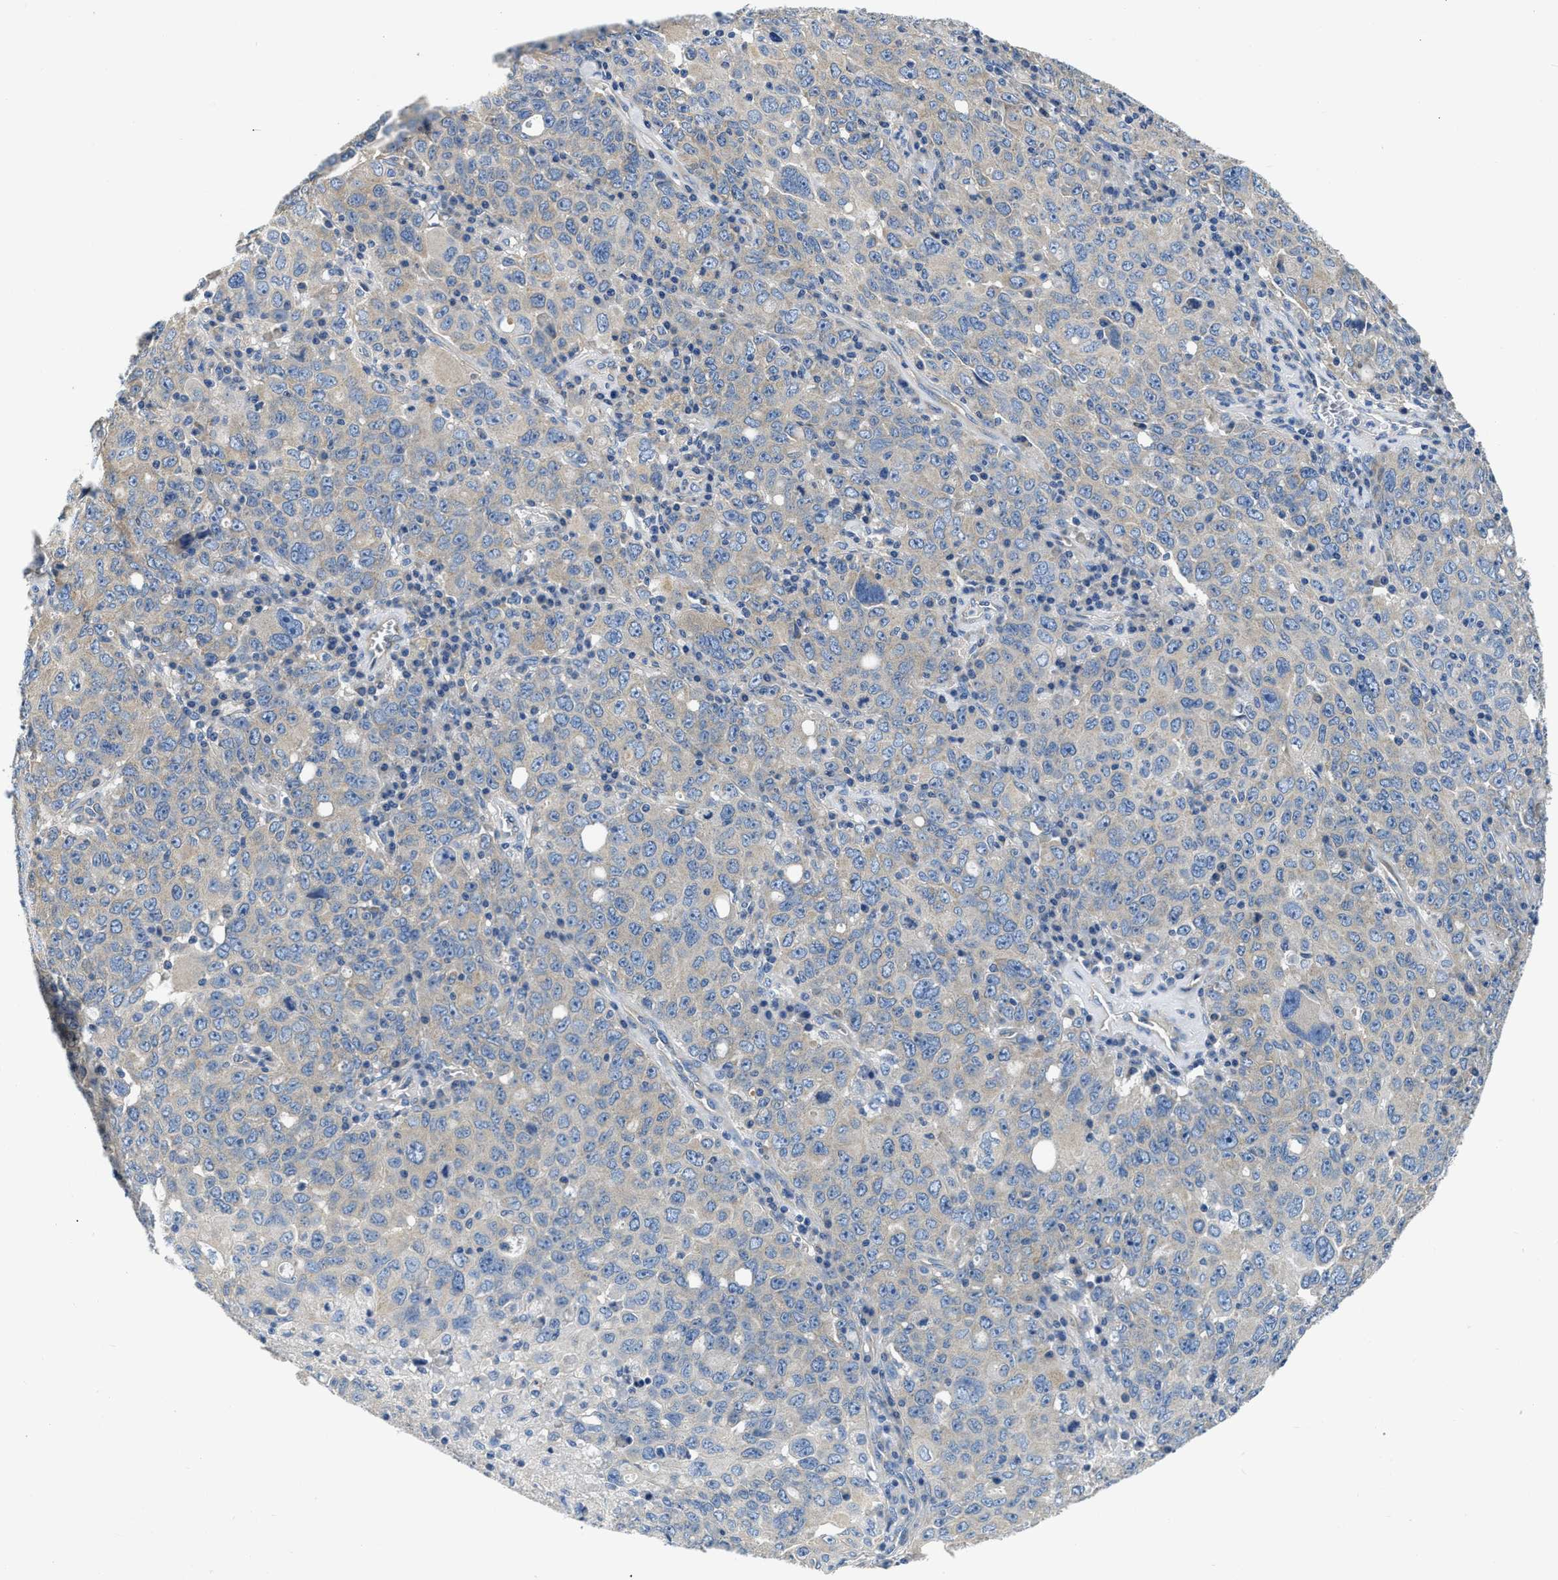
{"staining": {"intensity": "negative", "quantity": "none", "location": "none"}, "tissue": "ovarian cancer", "cell_type": "Tumor cells", "image_type": "cancer", "snomed": [{"axis": "morphology", "description": "Carcinoma, endometroid"}, {"axis": "topography", "description": "Ovary"}], "caption": "The histopathology image displays no staining of tumor cells in ovarian cancer.", "gene": "CSDE1", "patient": {"sex": "female", "age": 62}}